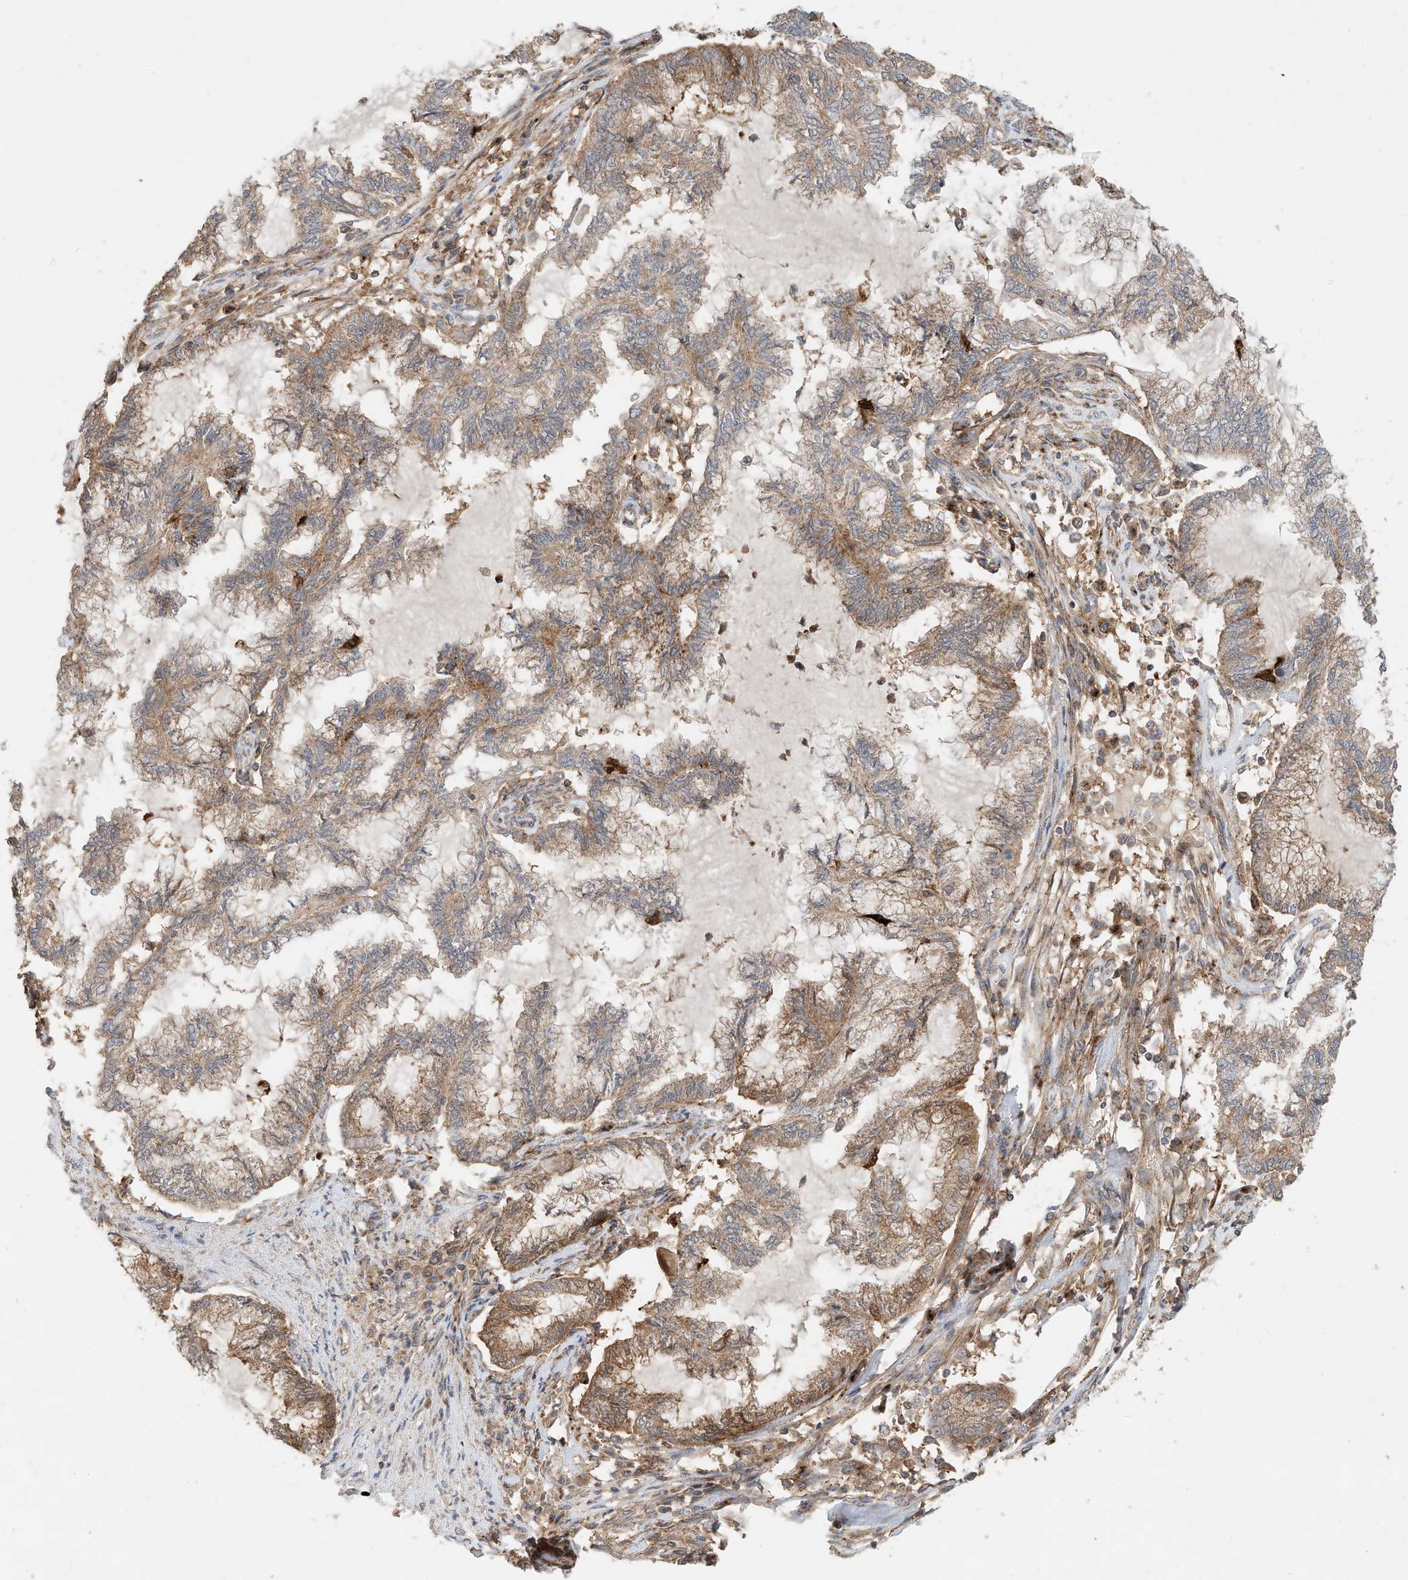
{"staining": {"intensity": "moderate", "quantity": ">75%", "location": "cytoplasmic/membranous"}, "tissue": "endometrial cancer", "cell_type": "Tumor cells", "image_type": "cancer", "snomed": [{"axis": "morphology", "description": "Adenocarcinoma, NOS"}, {"axis": "topography", "description": "Endometrium"}], "caption": "Moderate cytoplasmic/membranous expression is seen in about >75% of tumor cells in endometrial cancer (adenocarcinoma).", "gene": "CPAMD8", "patient": {"sex": "female", "age": 86}}